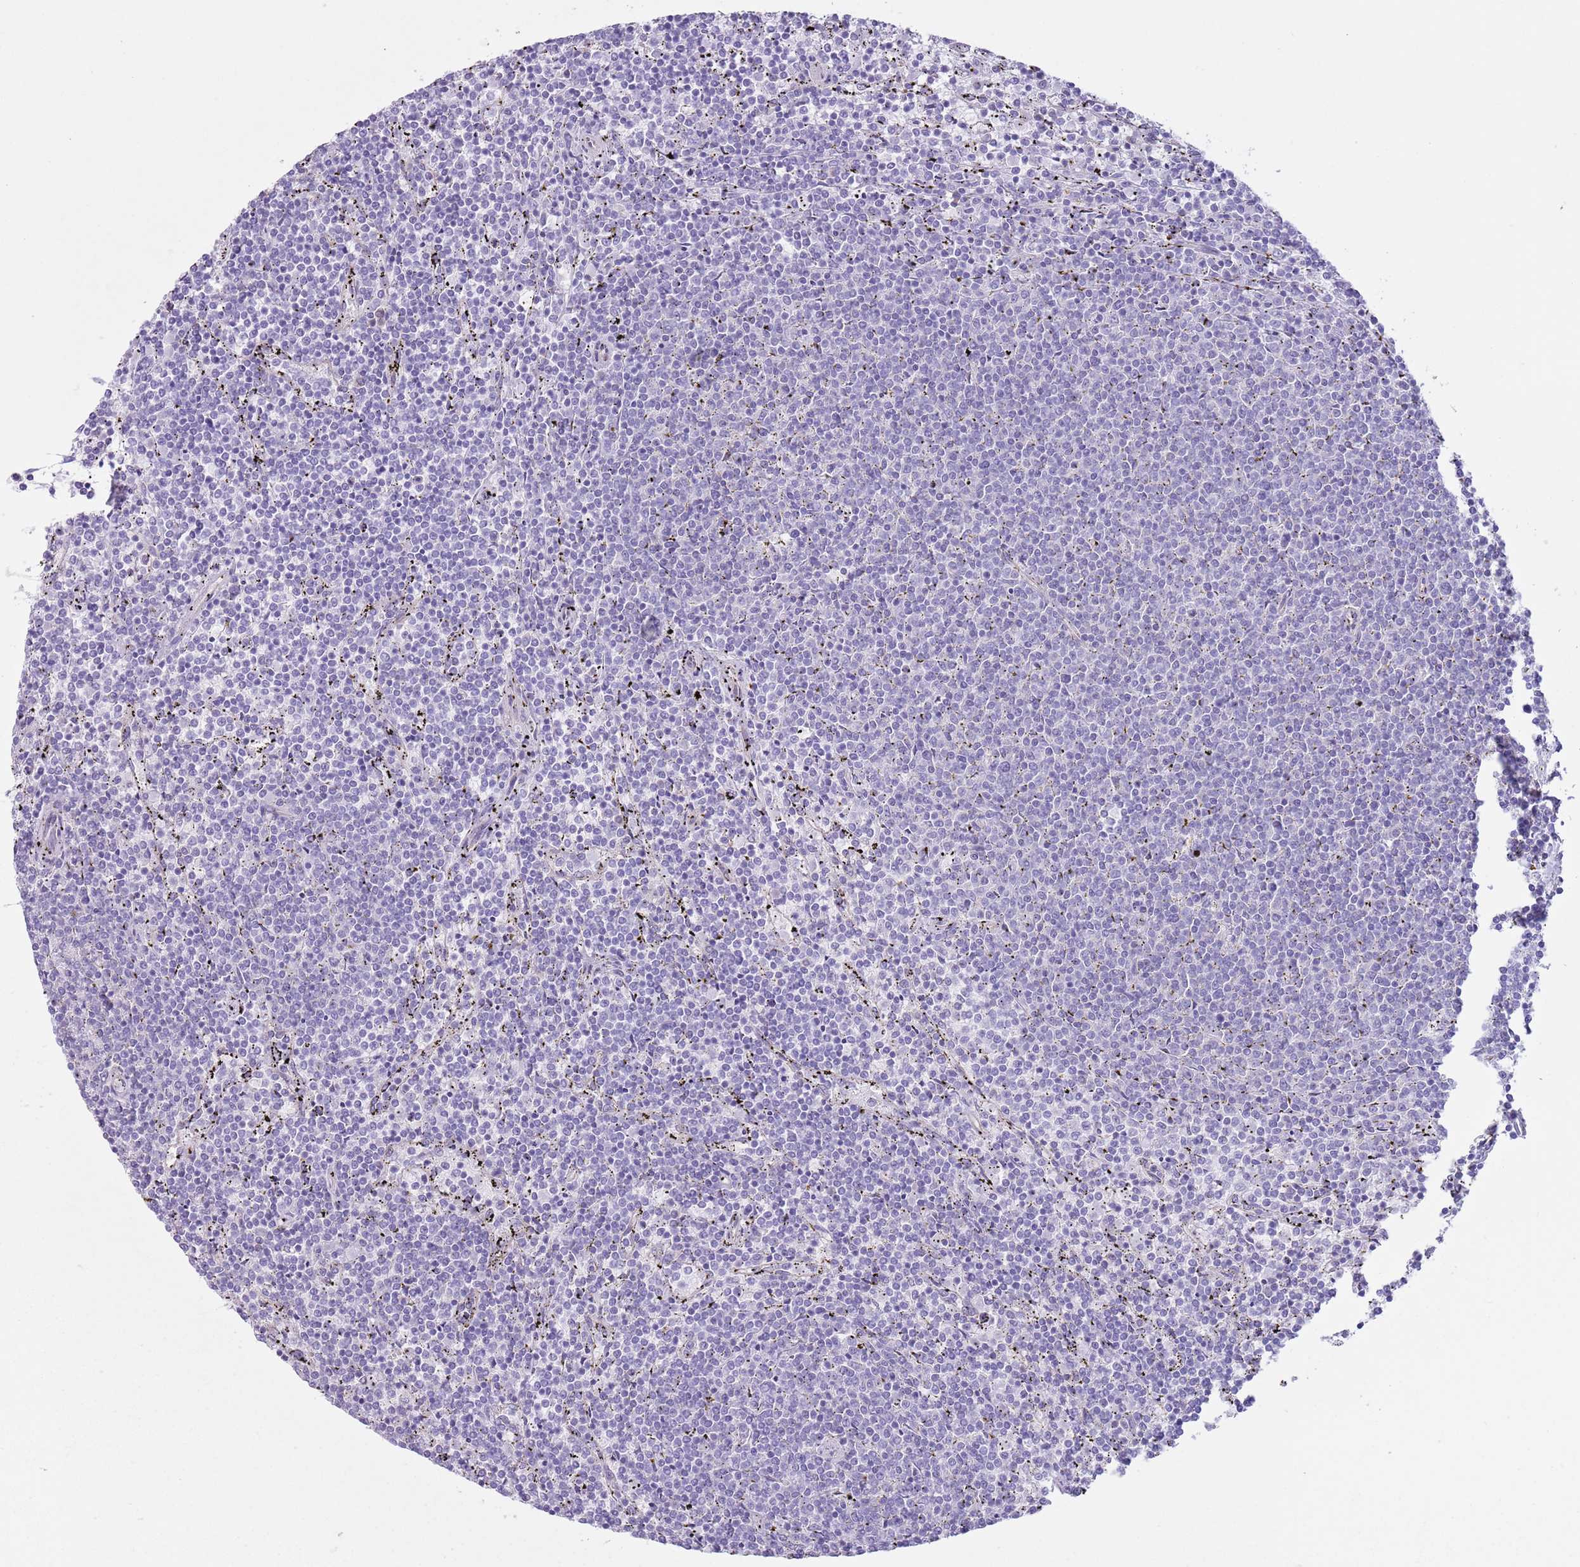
{"staining": {"intensity": "negative", "quantity": "none", "location": "none"}, "tissue": "lymphoma", "cell_type": "Tumor cells", "image_type": "cancer", "snomed": [{"axis": "morphology", "description": "Malignant lymphoma, non-Hodgkin's type, Low grade"}, {"axis": "topography", "description": "Spleen"}], "caption": "Lymphoma was stained to show a protein in brown. There is no significant positivity in tumor cells.", "gene": "RBP3", "patient": {"sex": "female", "age": 50}}